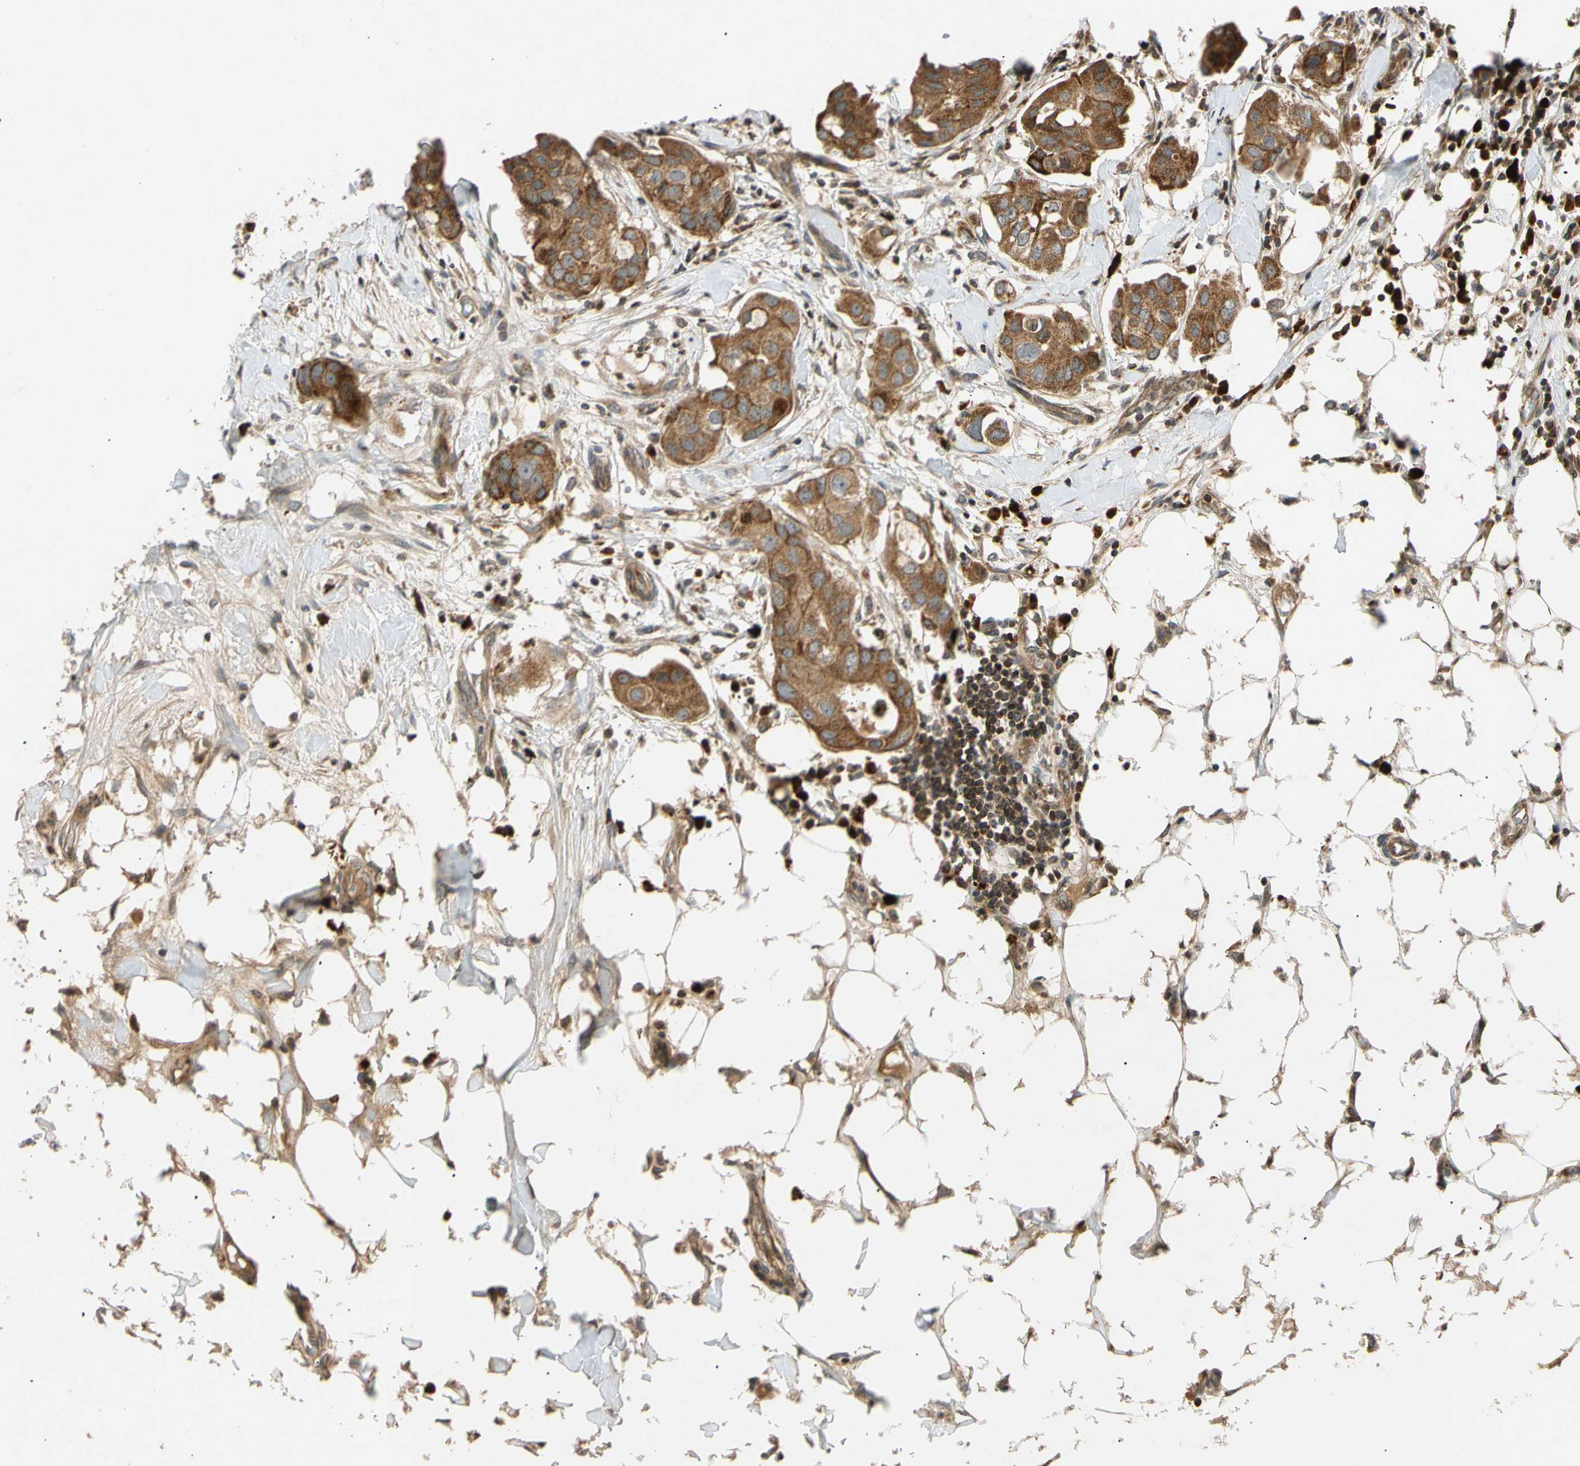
{"staining": {"intensity": "strong", "quantity": ">75%", "location": "cytoplasmic/membranous"}, "tissue": "breast cancer", "cell_type": "Tumor cells", "image_type": "cancer", "snomed": [{"axis": "morphology", "description": "Duct carcinoma"}, {"axis": "topography", "description": "Breast"}], "caption": "Breast cancer stained with a protein marker displays strong staining in tumor cells.", "gene": "MRPS22", "patient": {"sex": "female", "age": 40}}